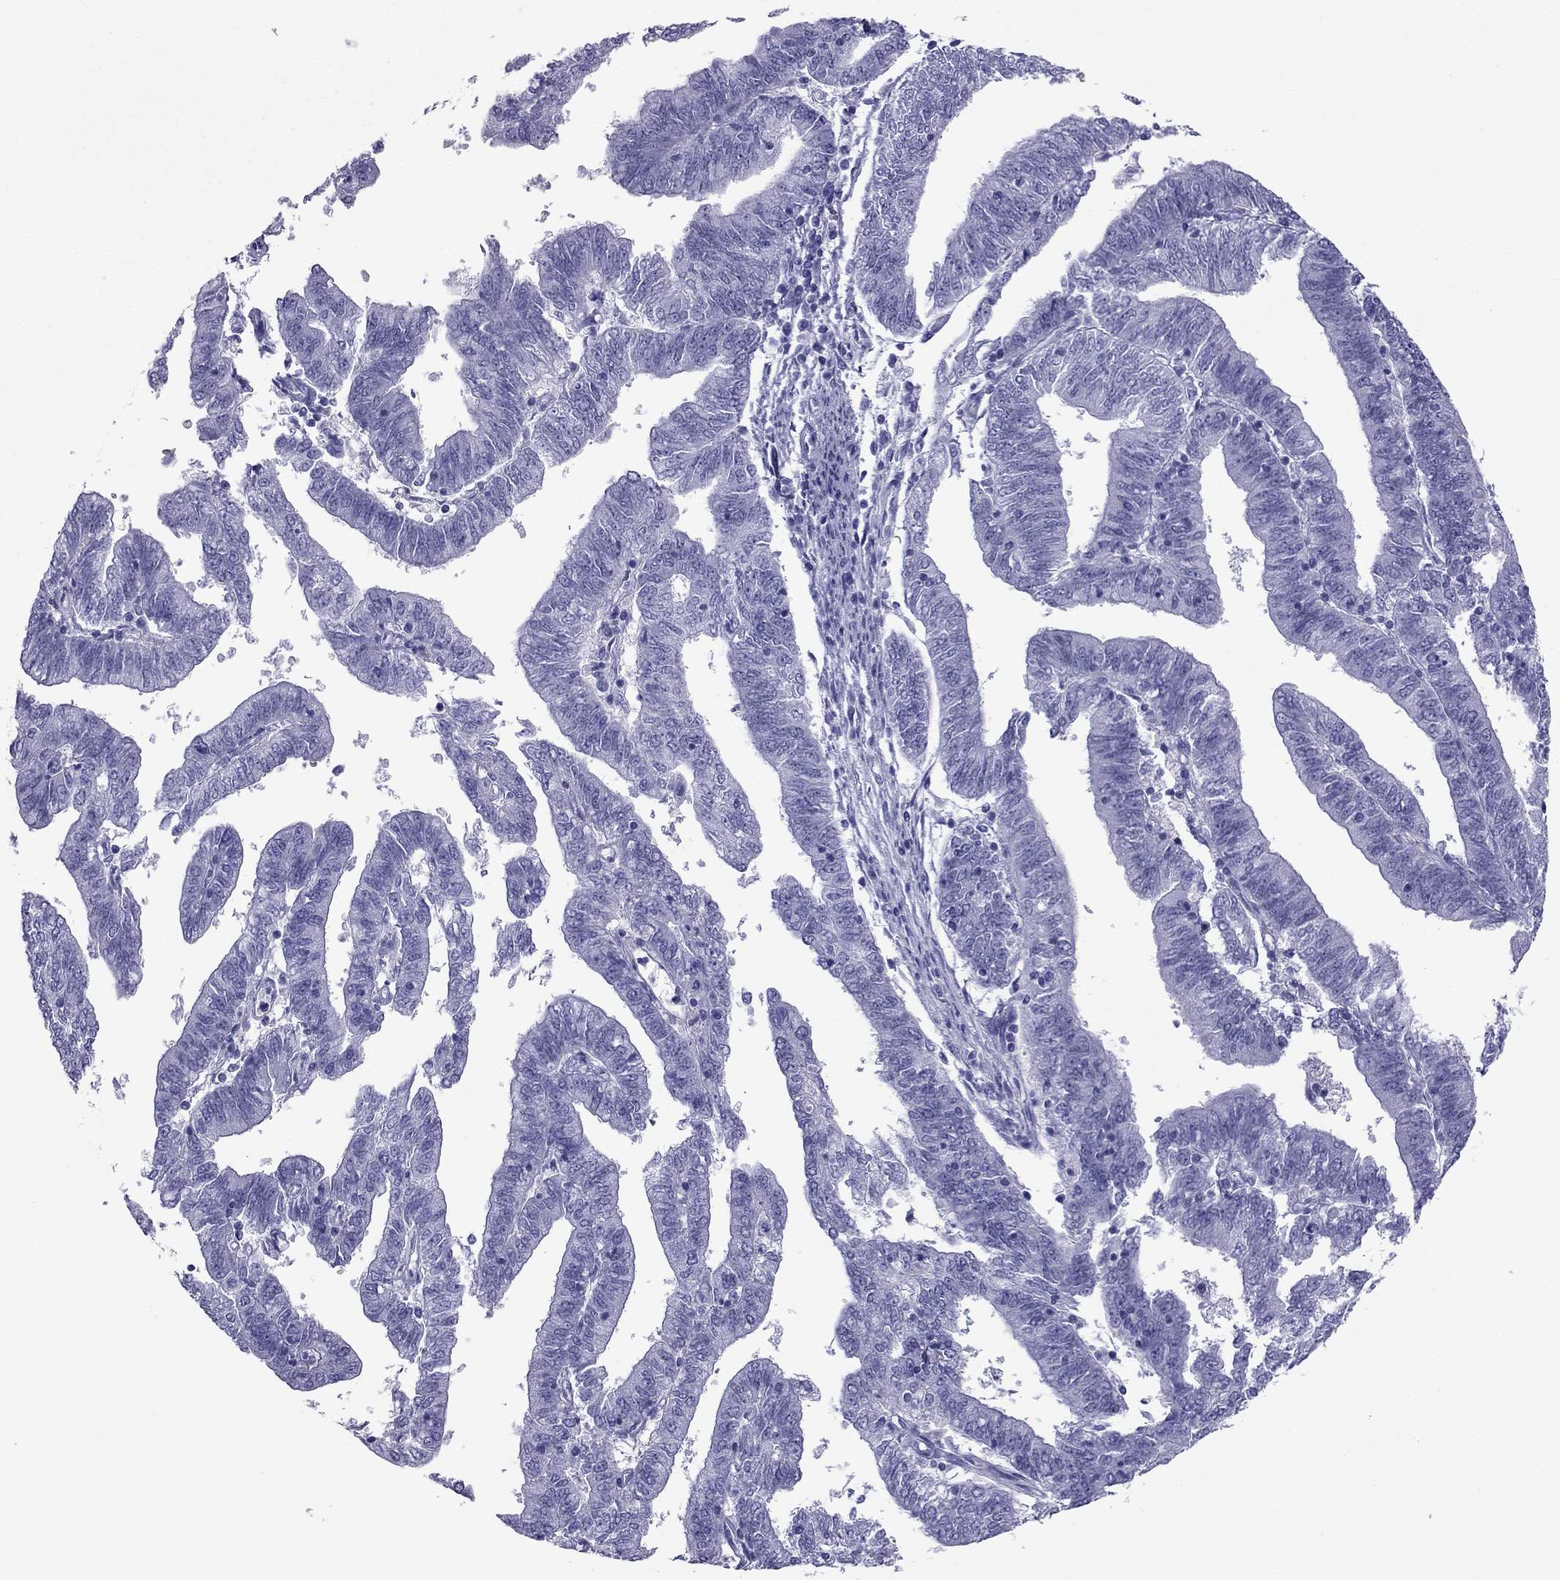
{"staining": {"intensity": "negative", "quantity": "none", "location": "none"}, "tissue": "endometrial cancer", "cell_type": "Tumor cells", "image_type": "cancer", "snomed": [{"axis": "morphology", "description": "Adenocarcinoma, NOS"}, {"axis": "topography", "description": "Endometrium"}], "caption": "Tumor cells show no significant protein staining in endometrial adenocarcinoma. (DAB IHC visualized using brightfield microscopy, high magnification).", "gene": "PDE6A", "patient": {"sex": "female", "age": 82}}